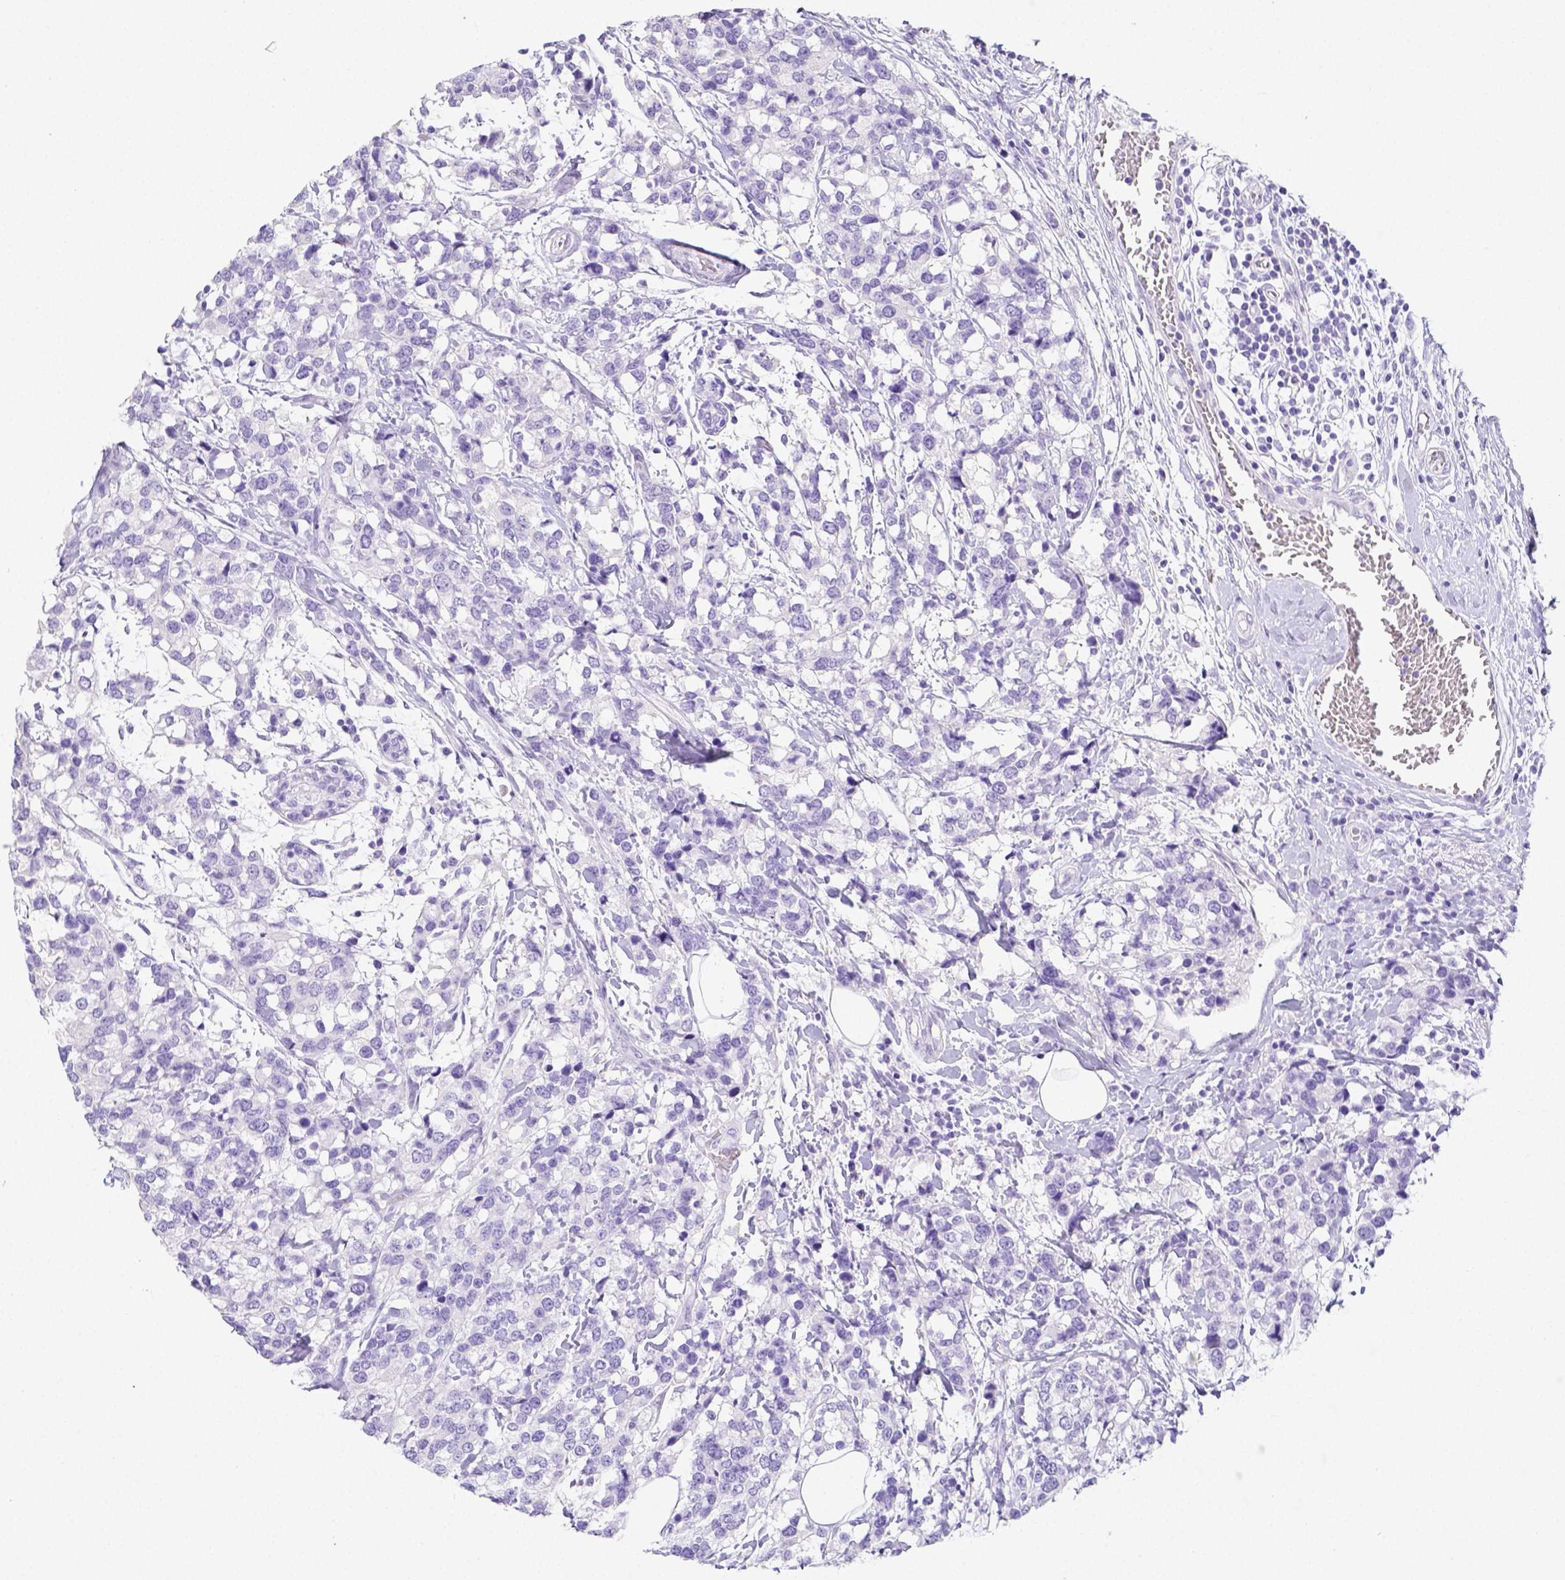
{"staining": {"intensity": "negative", "quantity": "none", "location": "none"}, "tissue": "breast cancer", "cell_type": "Tumor cells", "image_type": "cancer", "snomed": [{"axis": "morphology", "description": "Lobular carcinoma"}, {"axis": "topography", "description": "Breast"}], "caption": "This photomicrograph is of breast cancer (lobular carcinoma) stained with immunohistochemistry (IHC) to label a protein in brown with the nuclei are counter-stained blue. There is no positivity in tumor cells. The staining was performed using DAB (3,3'-diaminobenzidine) to visualize the protein expression in brown, while the nuclei were stained in blue with hematoxylin (Magnification: 20x).", "gene": "ARHGAP36", "patient": {"sex": "female", "age": 59}}